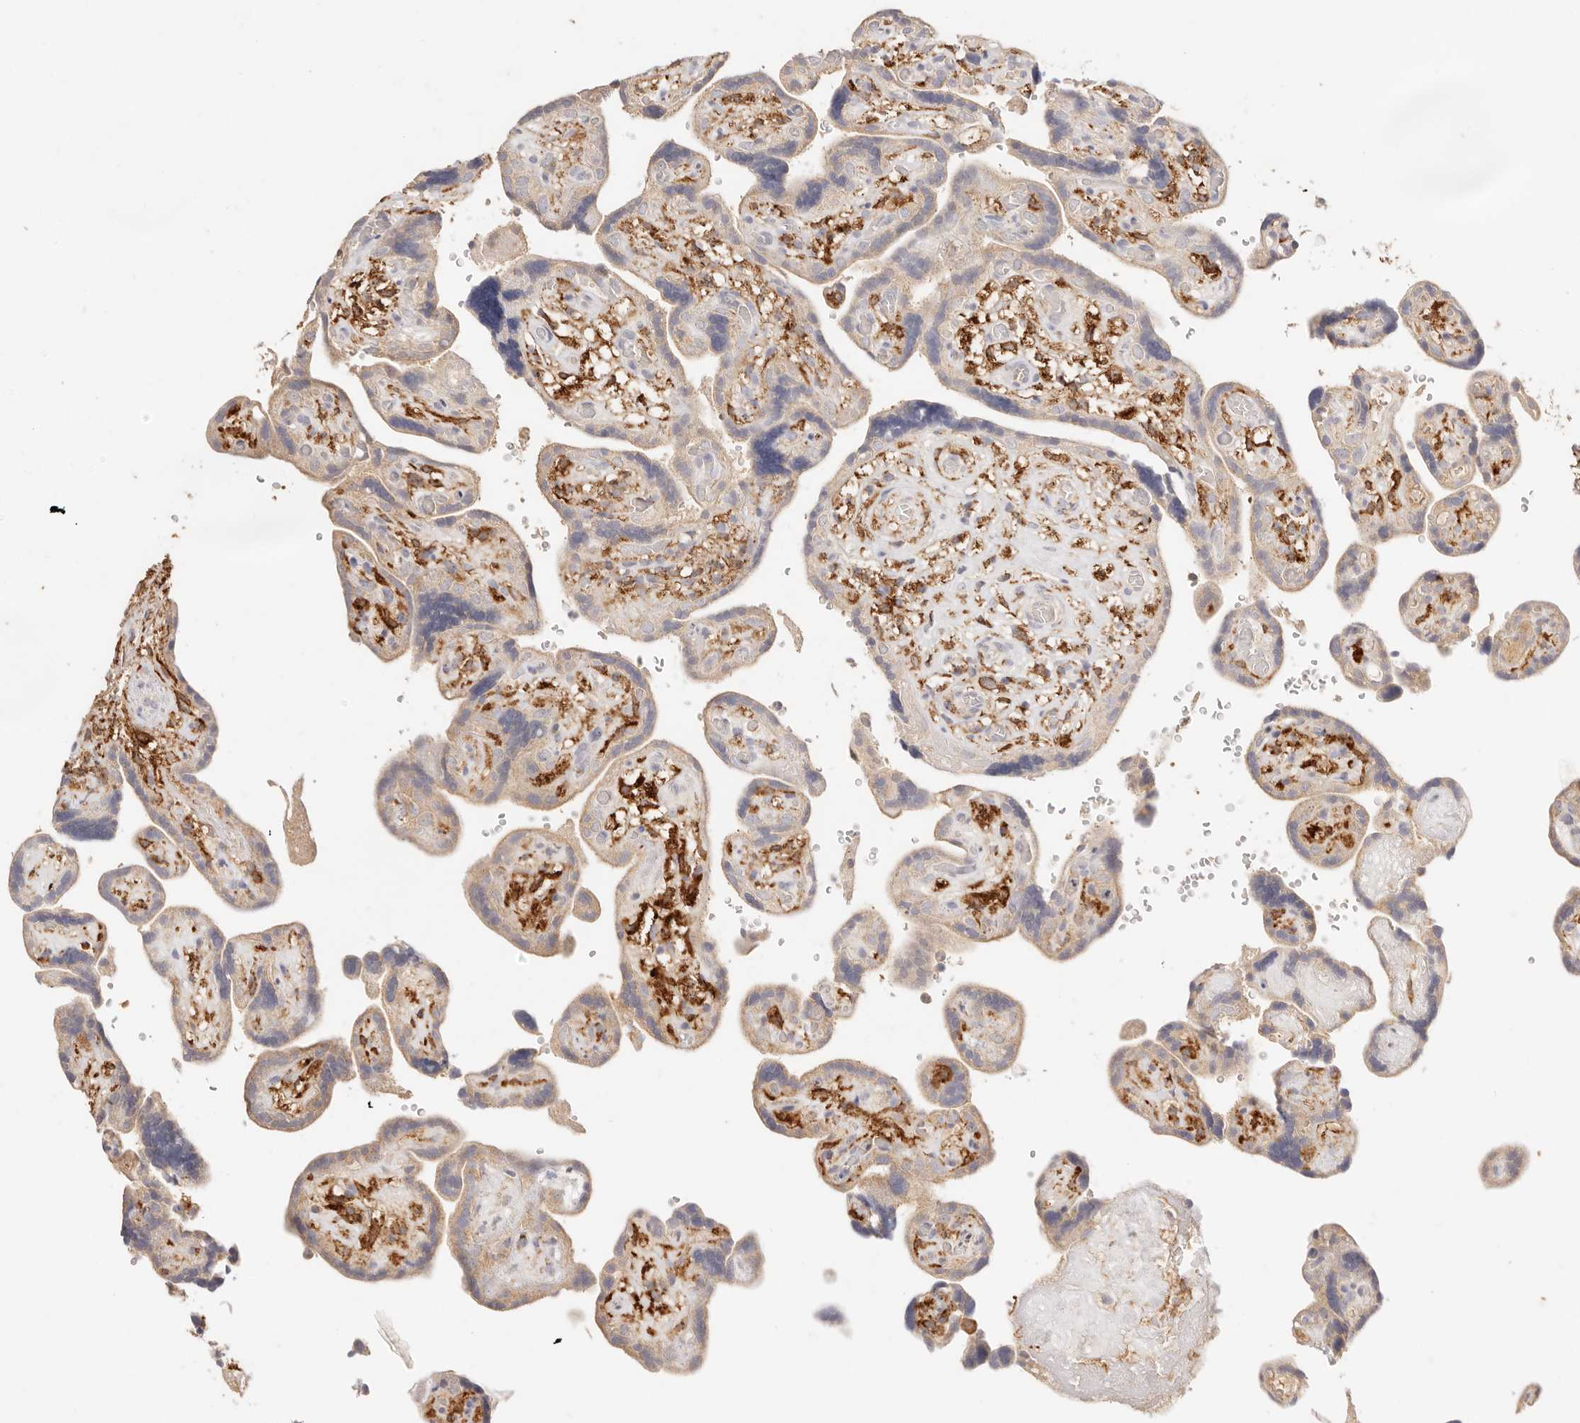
{"staining": {"intensity": "strong", "quantity": "<25%", "location": "cytoplasmic/membranous"}, "tissue": "placenta", "cell_type": "Decidual cells", "image_type": "normal", "snomed": [{"axis": "morphology", "description": "Normal tissue, NOS"}, {"axis": "topography", "description": "Placenta"}], "caption": "Protein staining of normal placenta displays strong cytoplasmic/membranous expression in about <25% of decidual cells.", "gene": "HK2", "patient": {"sex": "female", "age": 30}}